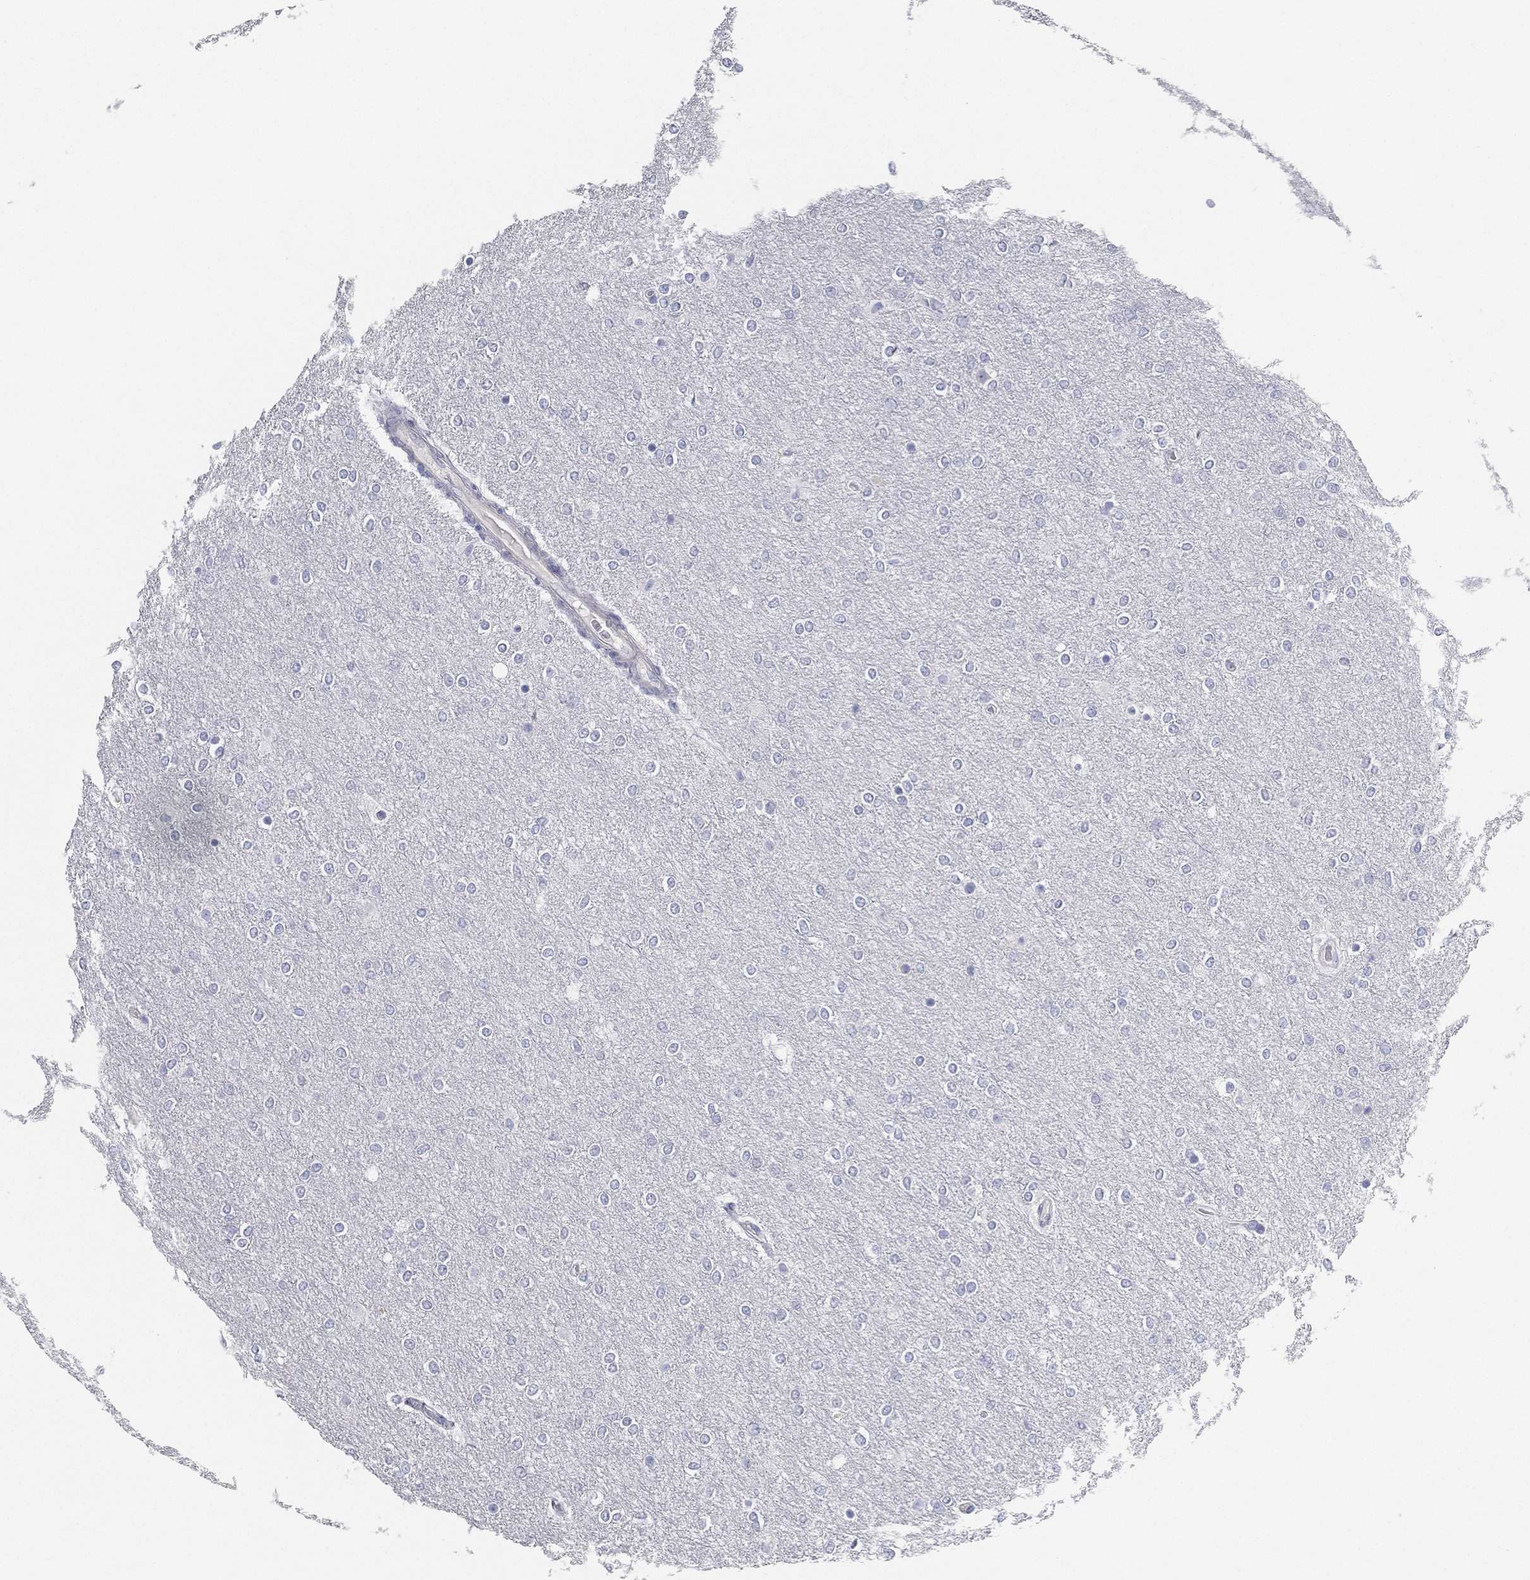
{"staining": {"intensity": "negative", "quantity": "none", "location": "none"}, "tissue": "glioma", "cell_type": "Tumor cells", "image_type": "cancer", "snomed": [{"axis": "morphology", "description": "Glioma, malignant, High grade"}, {"axis": "topography", "description": "Brain"}], "caption": "Tumor cells are negative for protein expression in human high-grade glioma (malignant). The staining is performed using DAB brown chromogen with nuclei counter-stained in using hematoxylin.", "gene": "FAM187B", "patient": {"sex": "female", "age": 61}}